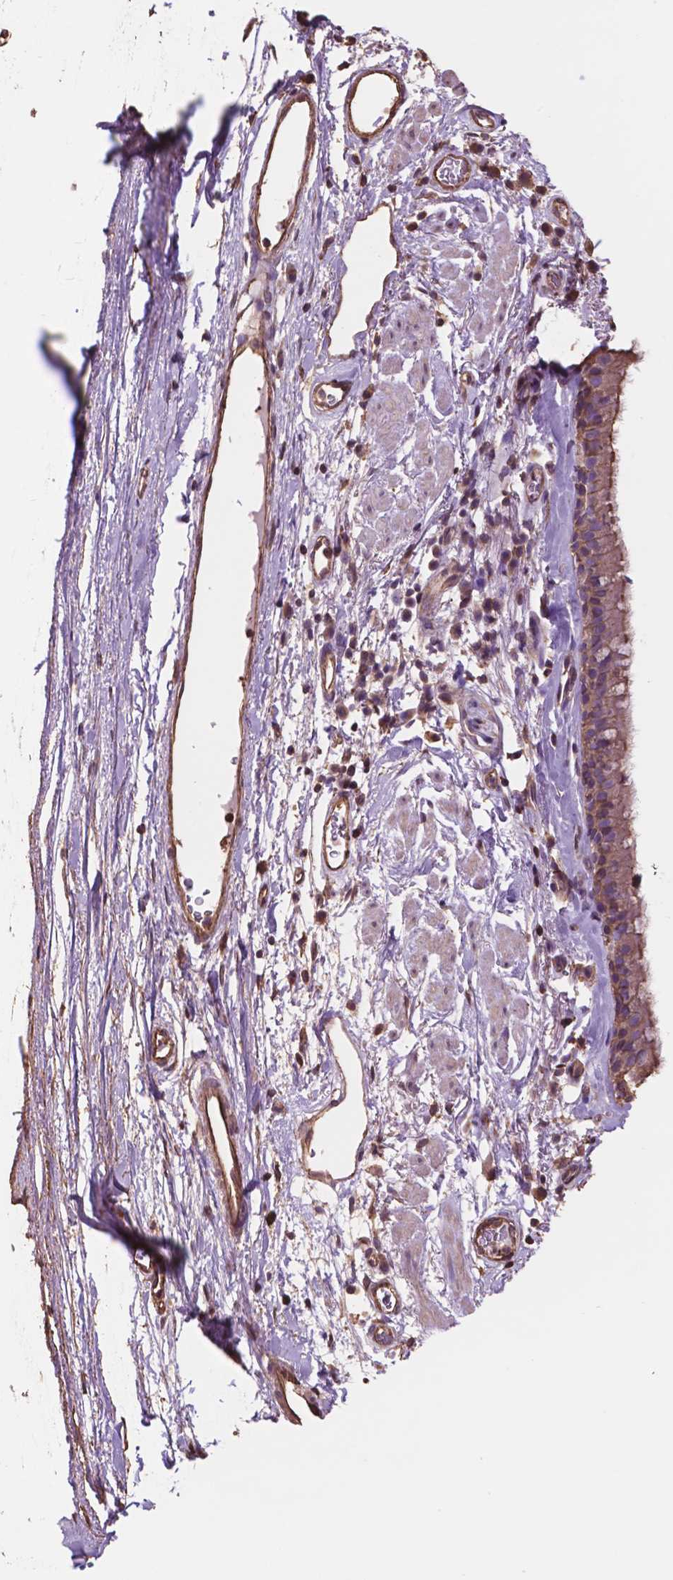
{"staining": {"intensity": "moderate", "quantity": ">75%", "location": "cytoplasmic/membranous"}, "tissue": "bronchus", "cell_type": "Respiratory epithelial cells", "image_type": "normal", "snomed": [{"axis": "morphology", "description": "Normal tissue, NOS"}, {"axis": "topography", "description": "Cartilage tissue"}, {"axis": "topography", "description": "Bronchus"}], "caption": "Moderate cytoplasmic/membranous staining is present in approximately >75% of respiratory epithelial cells in unremarkable bronchus.", "gene": "NIPA2", "patient": {"sex": "male", "age": 58}}